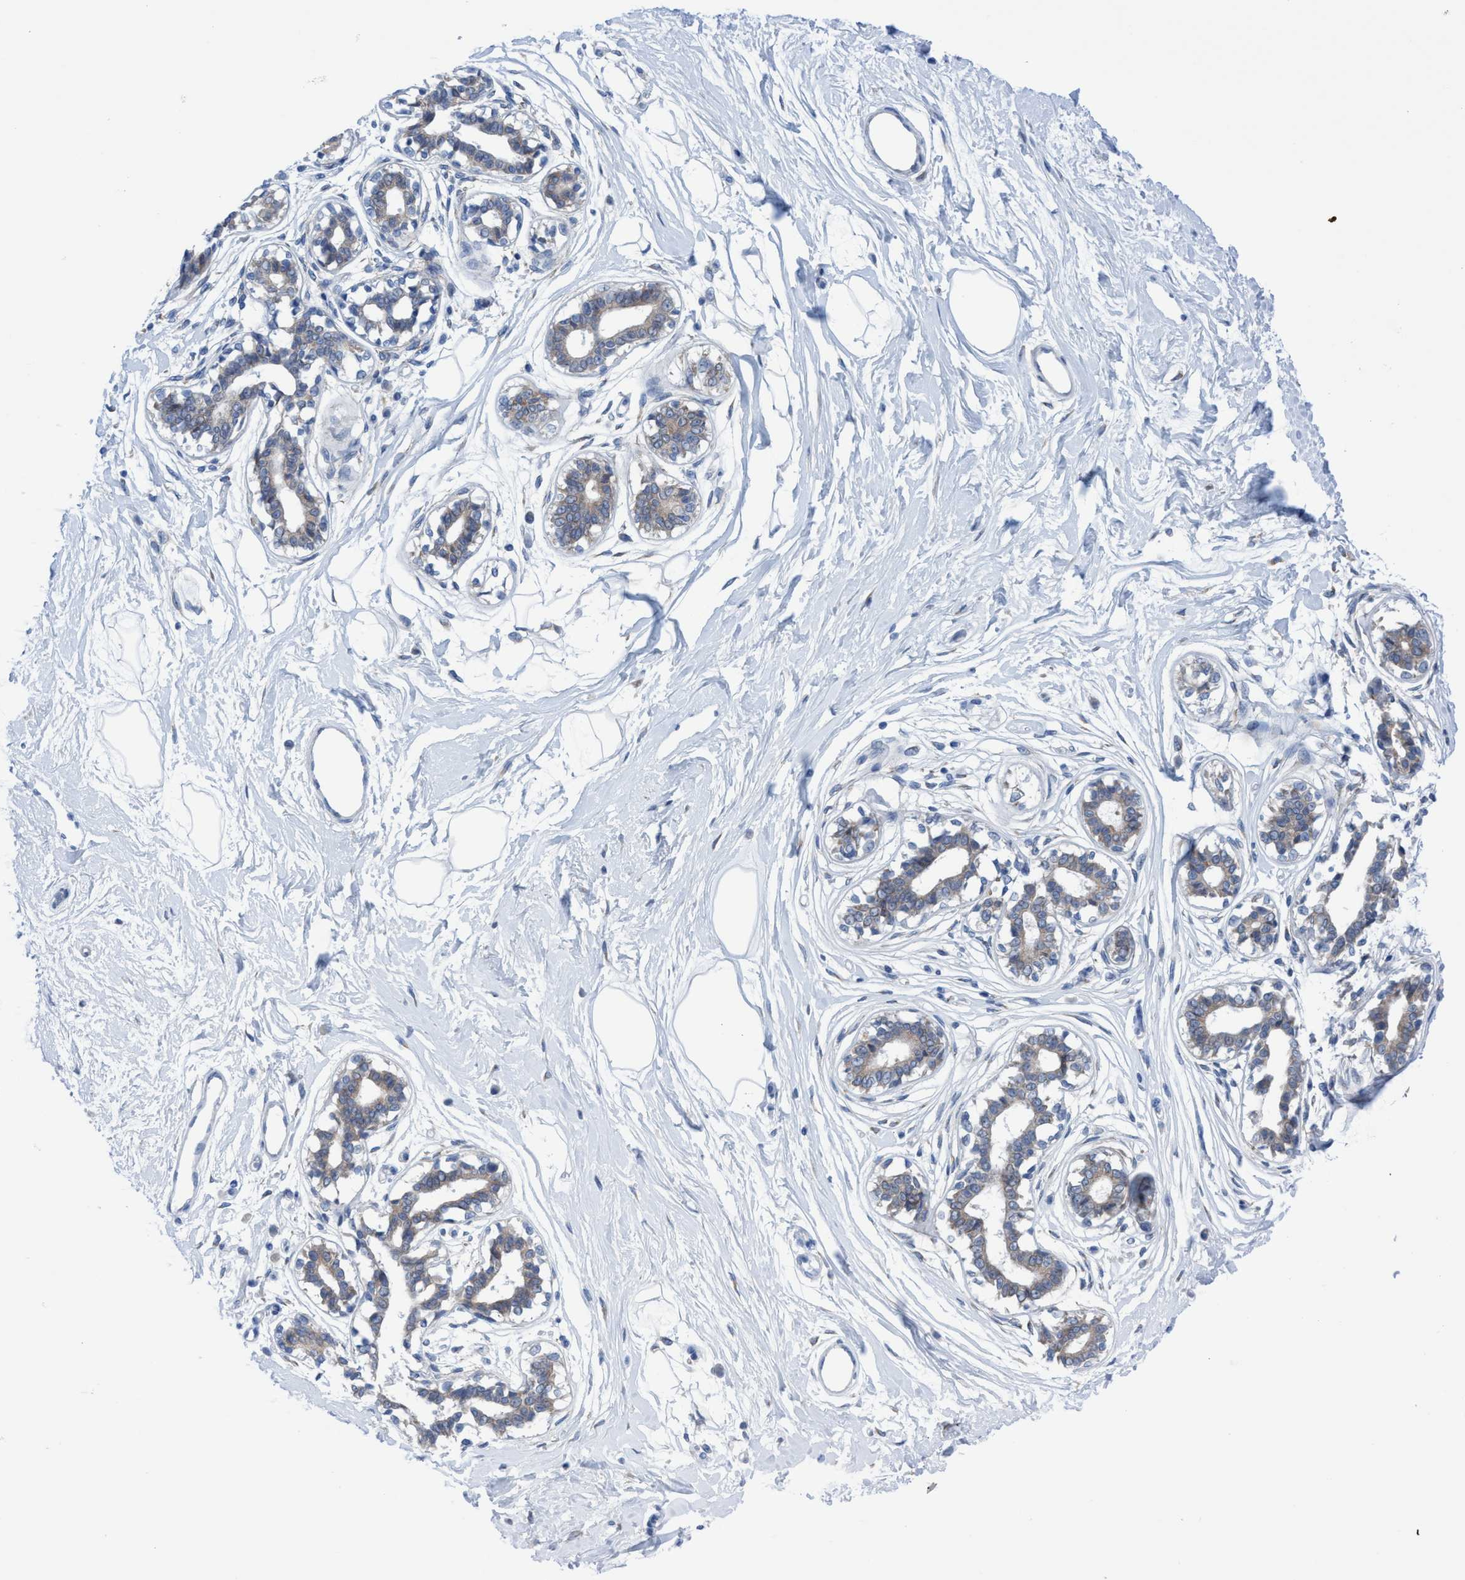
{"staining": {"intensity": "negative", "quantity": "none", "location": "none"}, "tissue": "breast", "cell_type": "Adipocytes", "image_type": "normal", "snomed": [{"axis": "morphology", "description": "Normal tissue, NOS"}, {"axis": "topography", "description": "Breast"}], "caption": "Adipocytes show no significant expression in normal breast. Brightfield microscopy of immunohistochemistry stained with DAB (3,3'-diaminobenzidine) (brown) and hematoxylin (blue), captured at high magnification.", "gene": "RSAD1", "patient": {"sex": "female", "age": 45}}